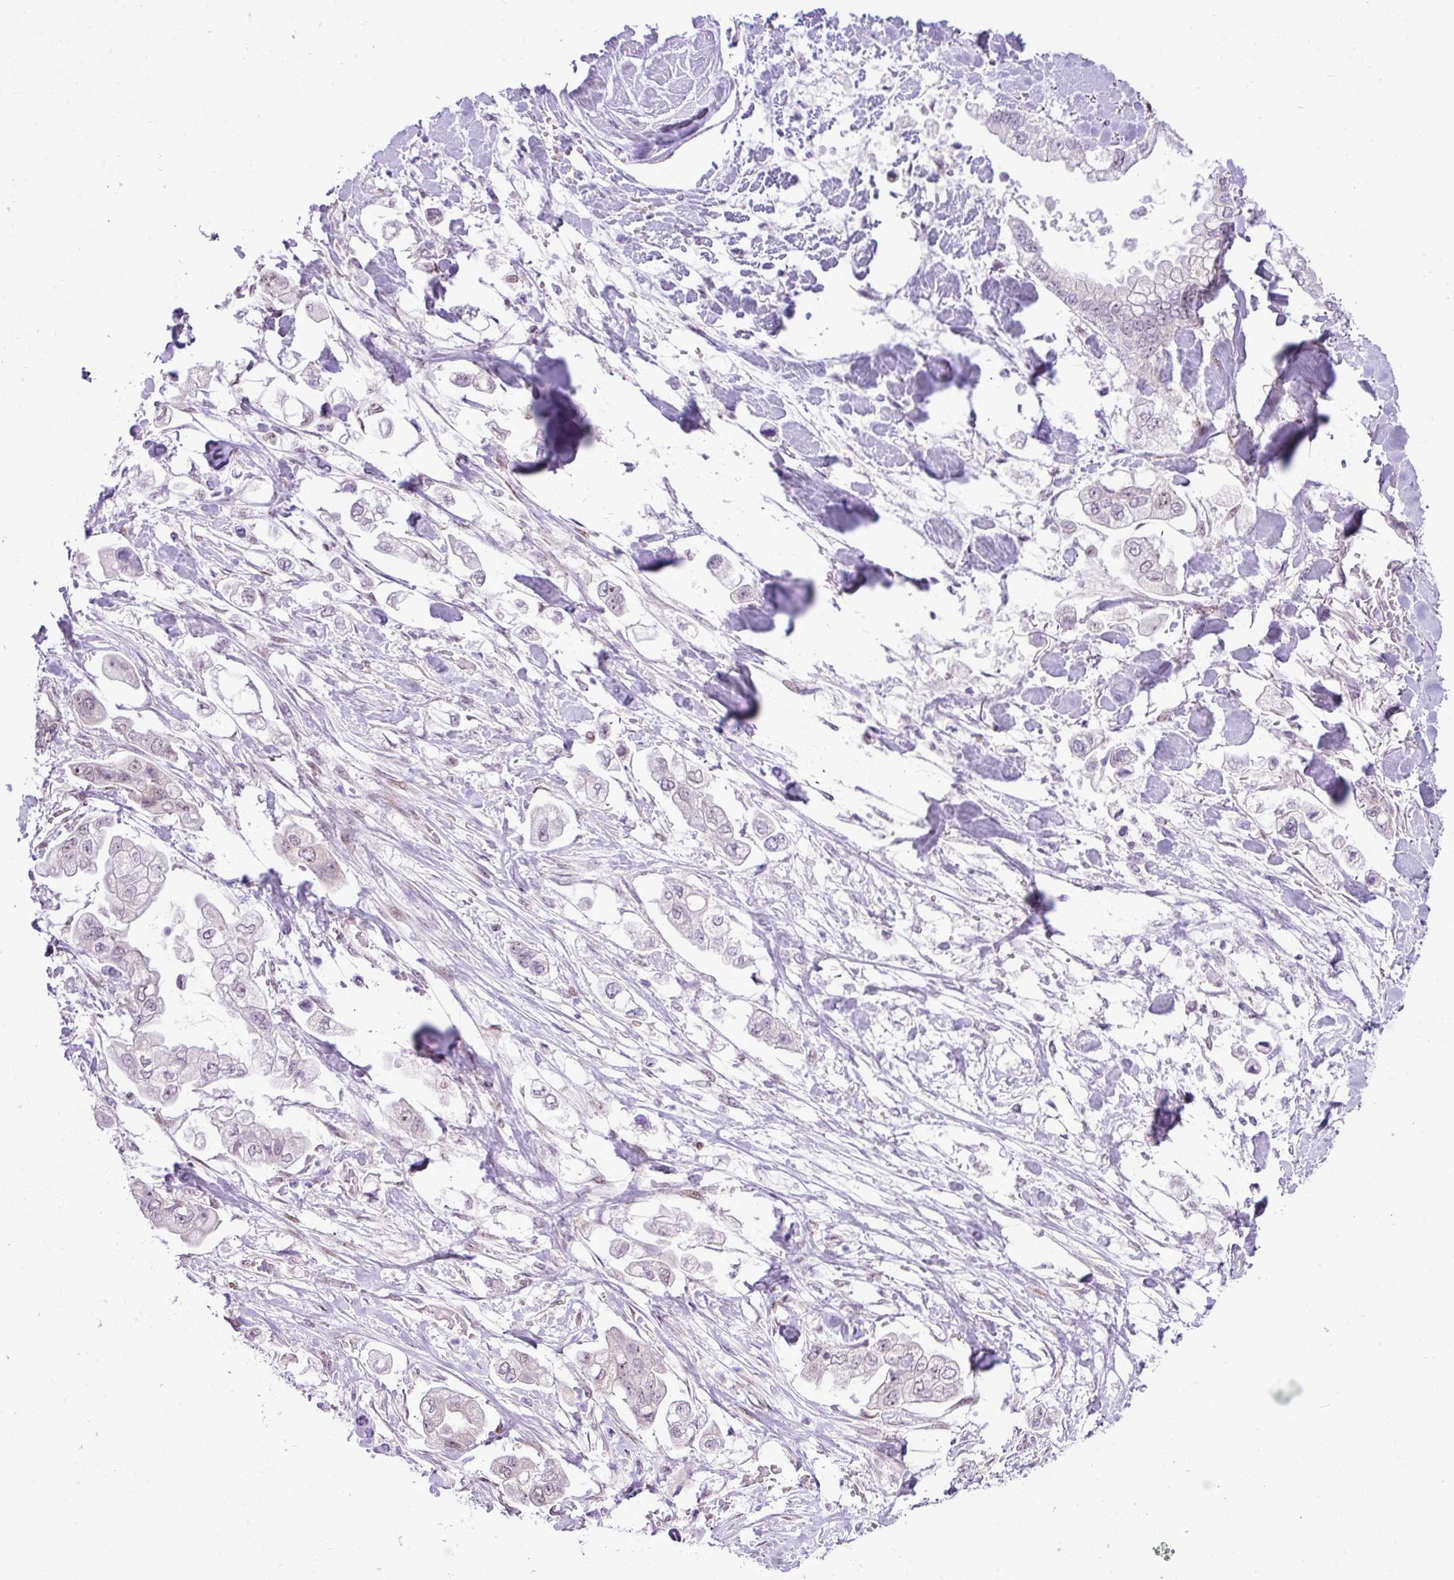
{"staining": {"intensity": "negative", "quantity": "none", "location": "none"}, "tissue": "stomach cancer", "cell_type": "Tumor cells", "image_type": "cancer", "snomed": [{"axis": "morphology", "description": "Adenocarcinoma, NOS"}, {"axis": "topography", "description": "Stomach"}], "caption": "The image demonstrates no staining of tumor cells in adenocarcinoma (stomach).", "gene": "ELOA2", "patient": {"sex": "male", "age": 62}}